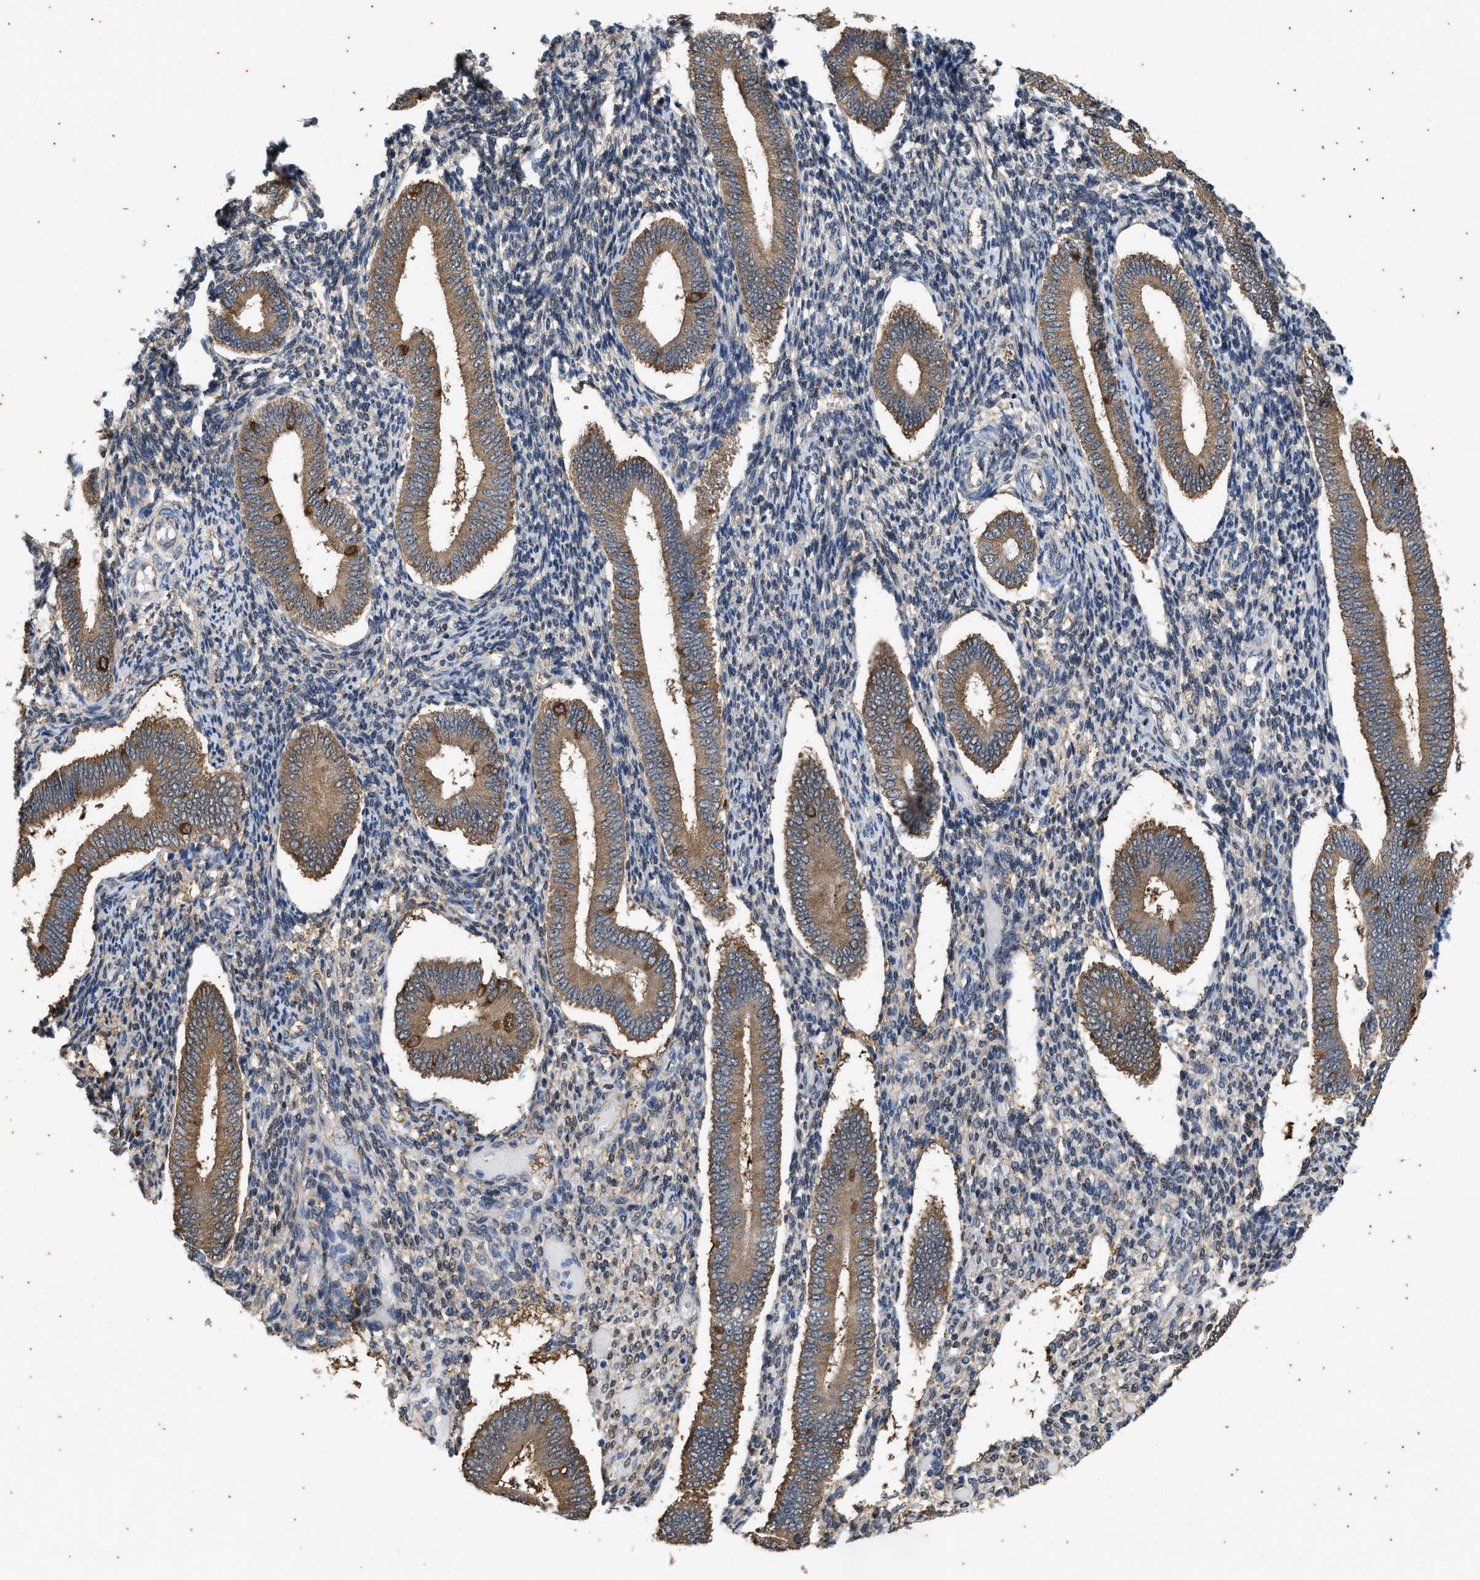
{"staining": {"intensity": "negative", "quantity": "none", "location": "none"}, "tissue": "endometrium", "cell_type": "Cells in endometrial stroma", "image_type": "normal", "snomed": [{"axis": "morphology", "description": "Normal tissue, NOS"}, {"axis": "topography", "description": "Endometrium"}], "caption": "This is a histopathology image of immunohistochemistry staining of normal endometrium, which shows no expression in cells in endometrial stroma.", "gene": "COX19", "patient": {"sex": "female", "age": 42}}